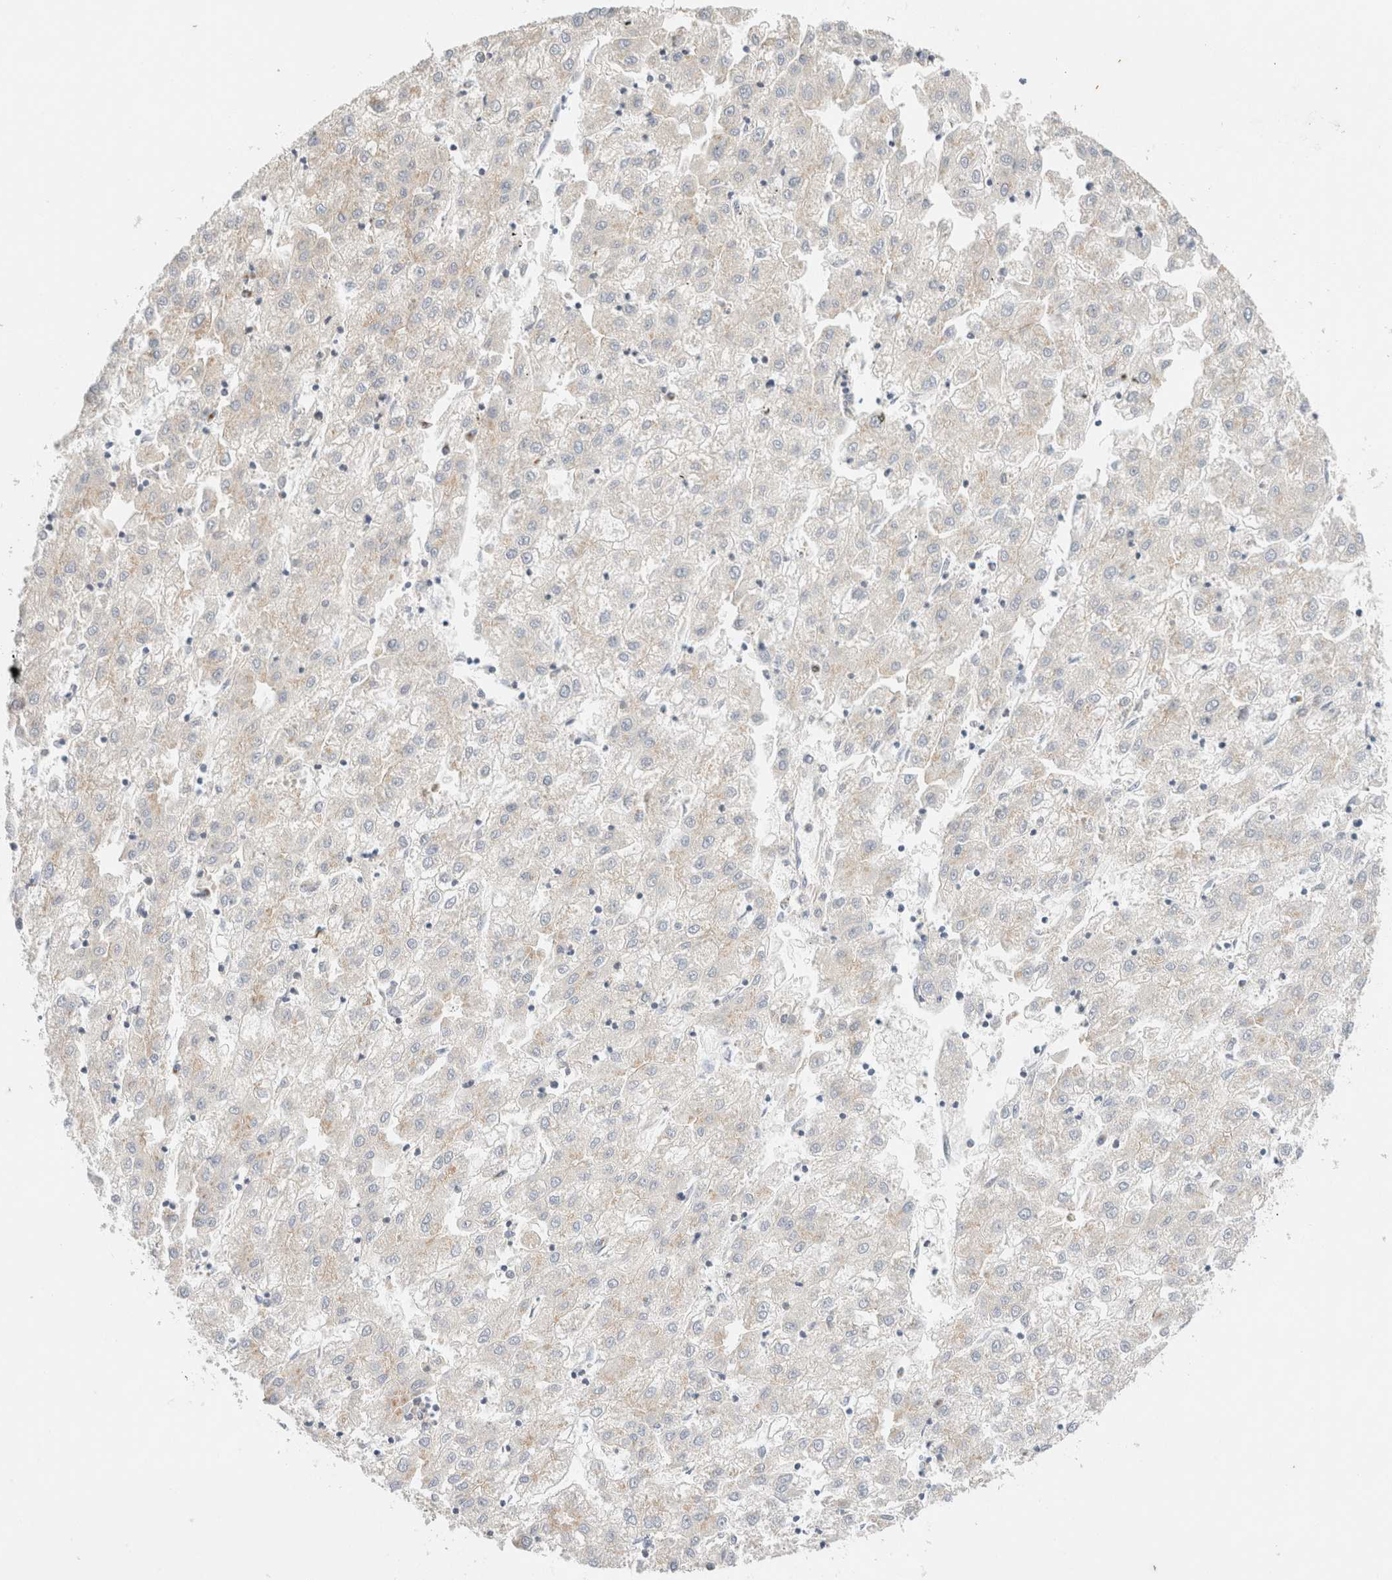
{"staining": {"intensity": "negative", "quantity": "none", "location": "none"}, "tissue": "liver cancer", "cell_type": "Tumor cells", "image_type": "cancer", "snomed": [{"axis": "morphology", "description": "Carcinoma, Hepatocellular, NOS"}, {"axis": "topography", "description": "Liver"}], "caption": "Immunohistochemistry micrograph of neoplastic tissue: hepatocellular carcinoma (liver) stained with DAB (3,3'-diaminobenzidine) shows no significant protein positivity in tumor cells. (Stains: DAB immunohistochemistry (IHC) with hematoxylin counter stain, Microscopy: brightfield microscopy at high magnification).", "gene": "RABEP1", "patient": {"sex": "male", "age": 72}}